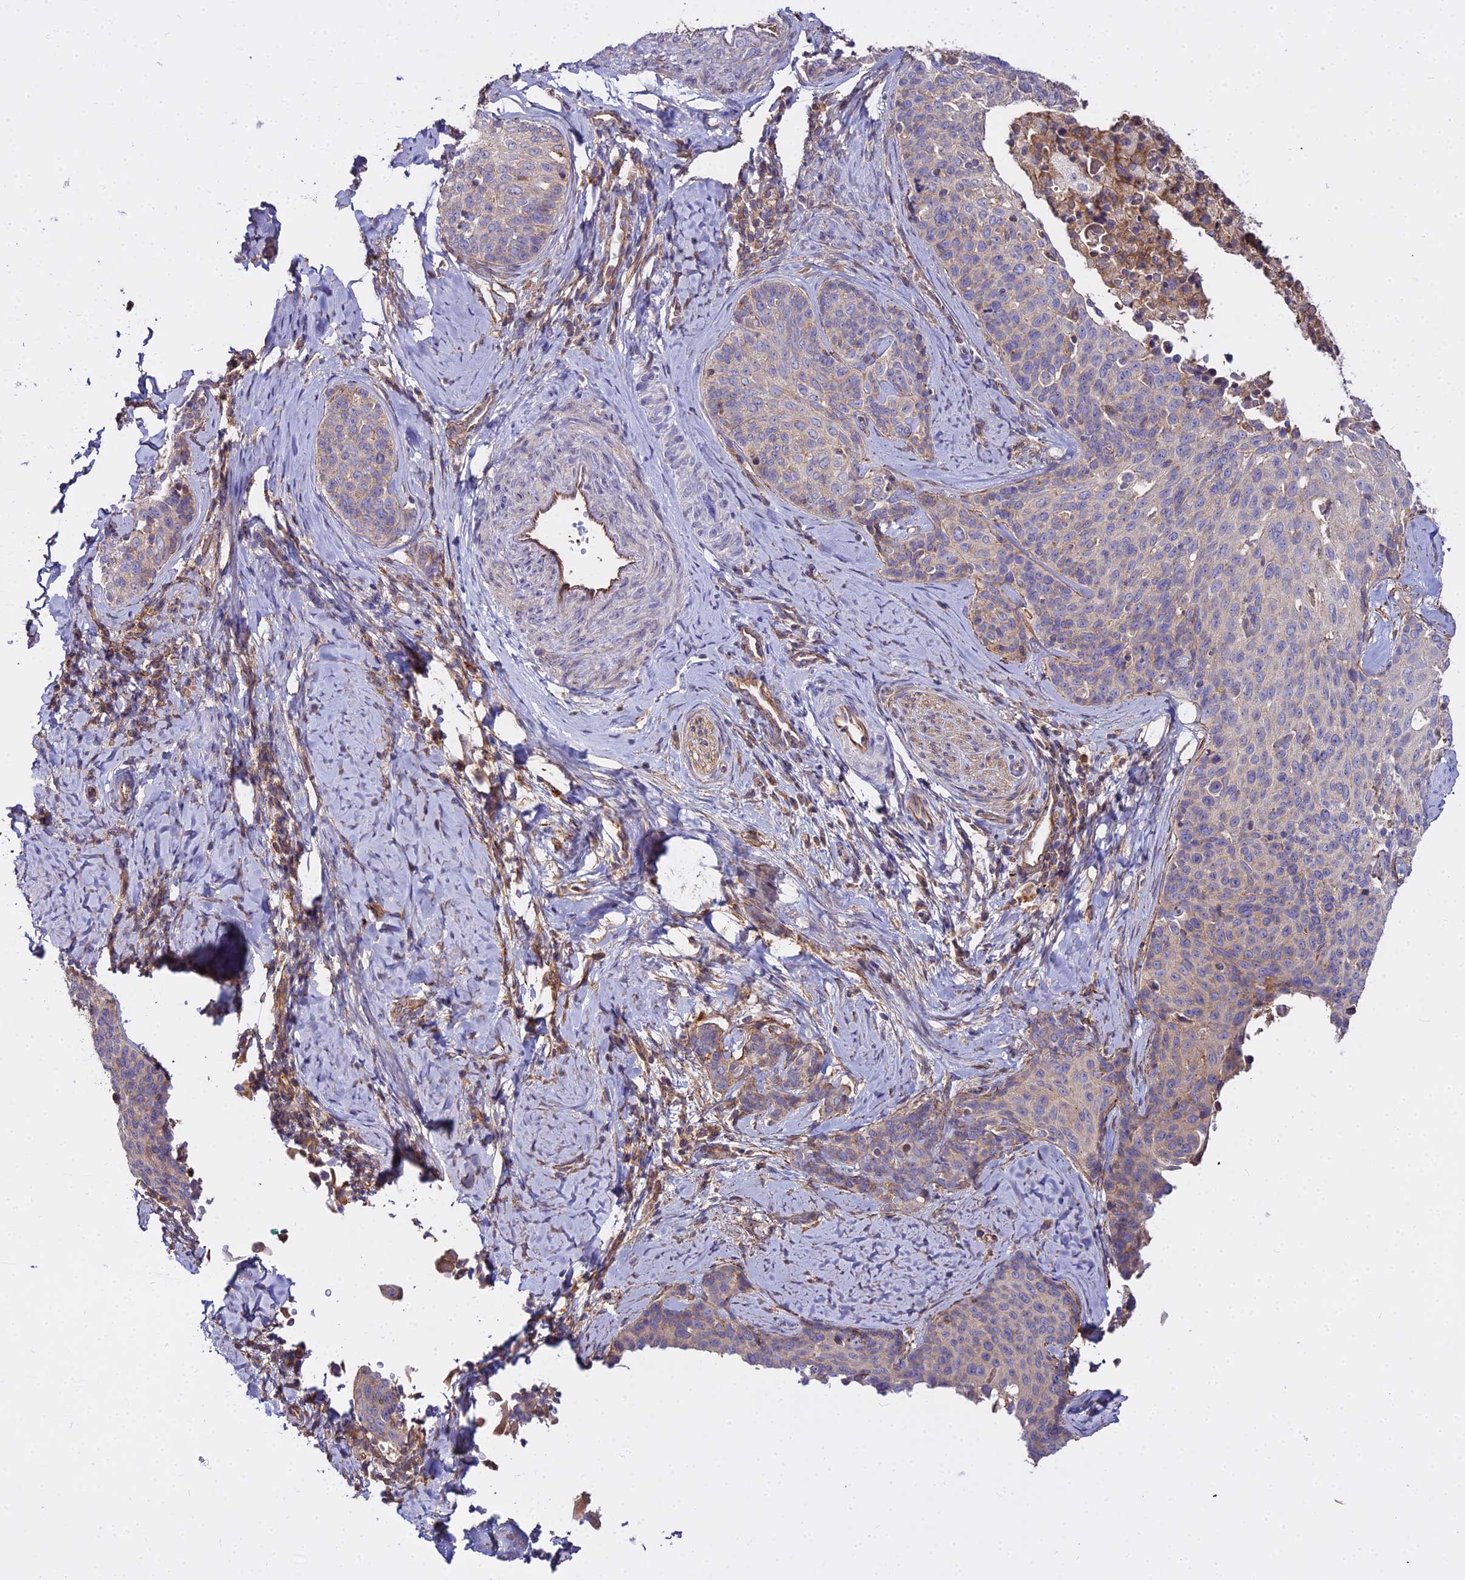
{"staining": {"intensity": "negative", "quantity": "none", "location": "none"}, "tissue": "cervical cancer", "cell_type": "Tumor cells", "image_type": "cancer", "snomed": [{"axis": "morphology", "description": "Squamous cell carcinoma, NOS"}, {"axis": "topography", "description": "Cervix"}], "caption": "Cervical cancer was stained to show a protein in brown. There is no significant staining in tumor cells.", "gene": "GLYAT", "patient": {"sex": "female", "age": 50}}